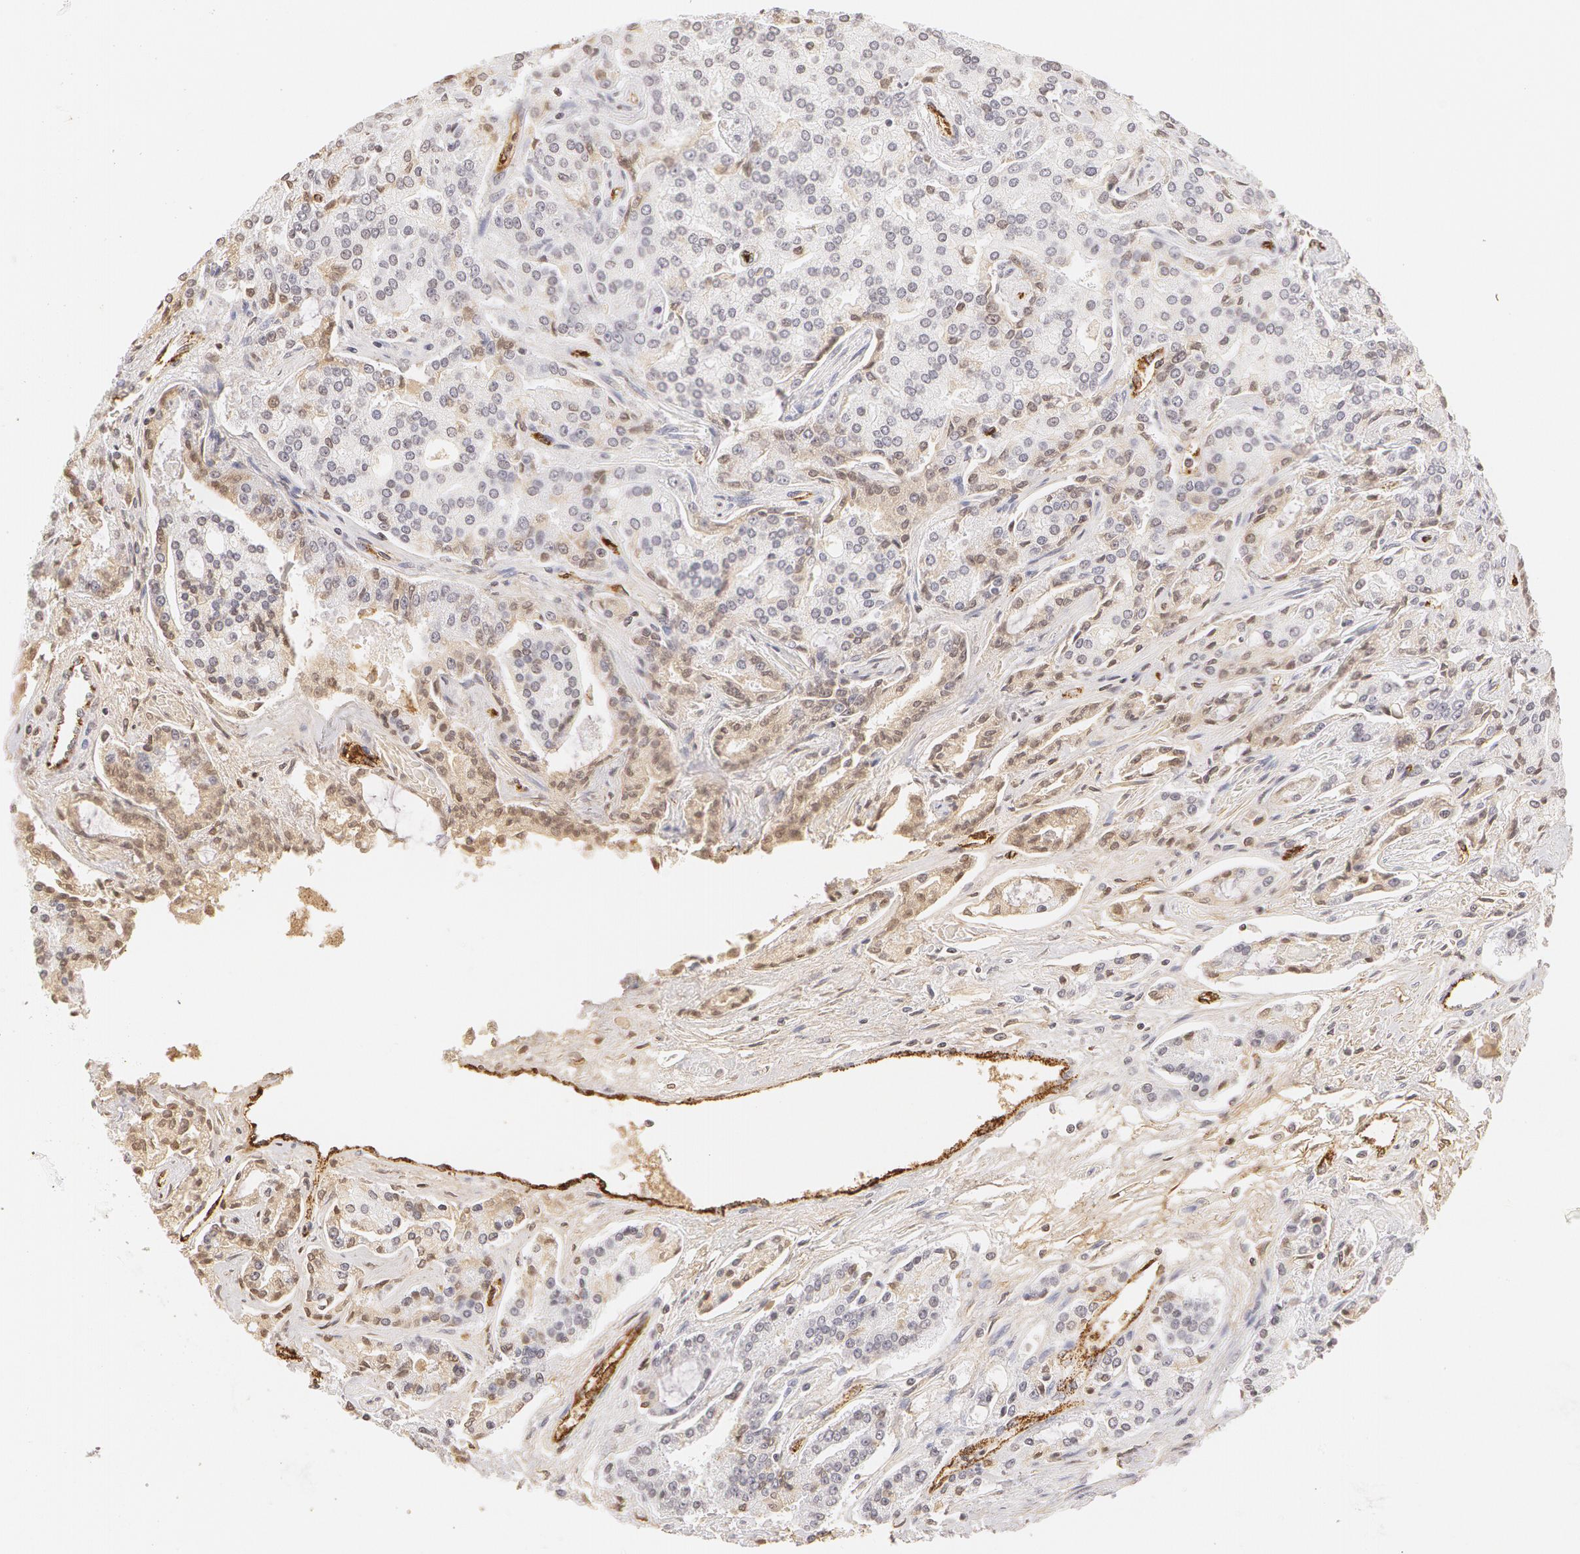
{"staining": {"intensity": "negative", "quantity": "none", "location": "none"}, "tissue": "prostate cancer", "cell_type": "Tumor cells", "image_type": "cancer", "snomed": [{"axis": "morphology", "description": "Adenocarcinoma, Medium grade"}, {"axis": "topography", "description": "Prostate"}], "caption": "This is an immunohistochemistry histopathology image of prostate adenocarcinoma (medium-grade). There is no positivity in tumor cells.", "gene": "VWF", "patient": {"sex": "male", "age": 72}}